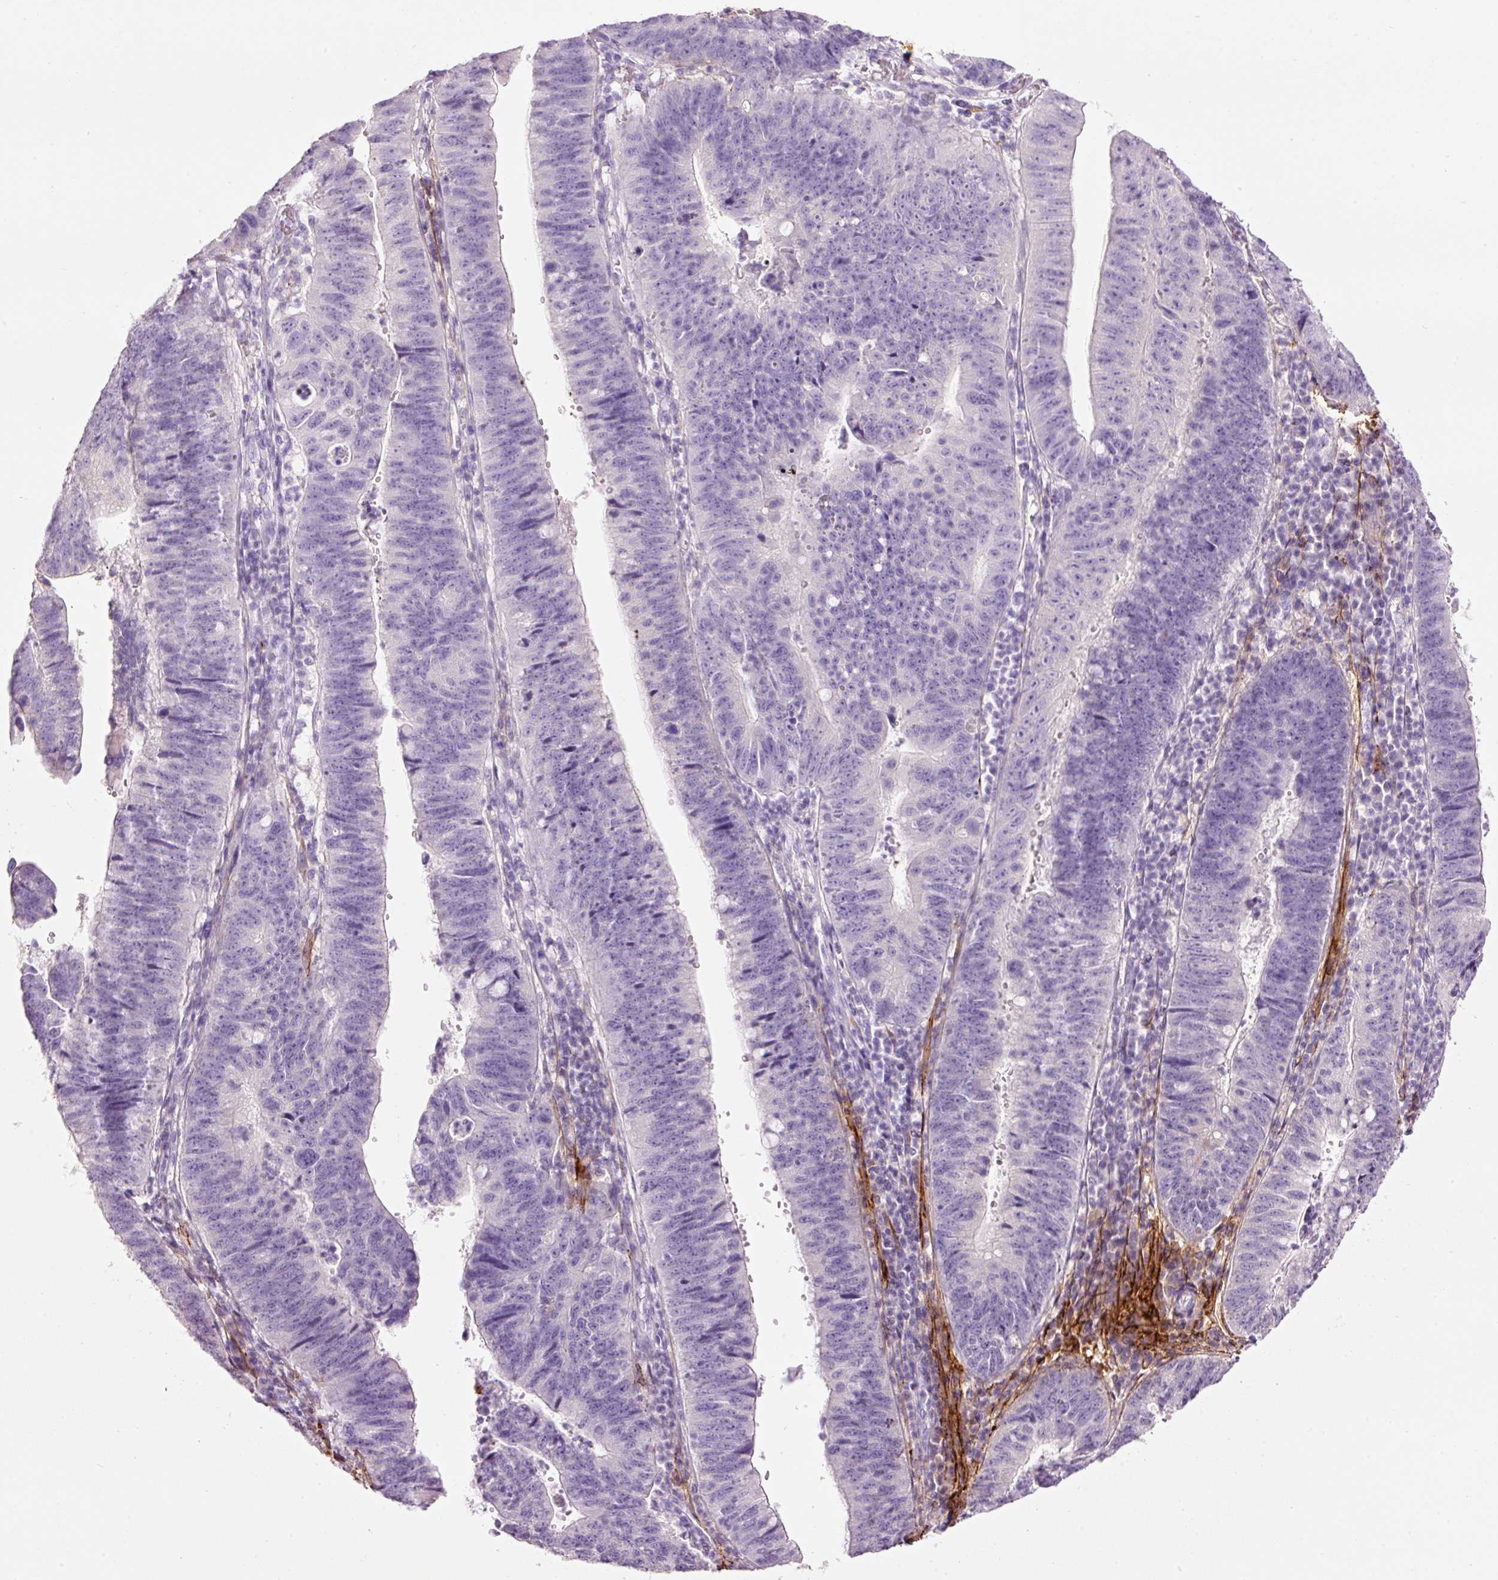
{"staining": {"intensity": "moderate", "quantity": "<25%", "location": "cytoplasmic/membranous"}, "tissue": "stomach cancer", "cell_type": "Tumor cells", "image_type": "cancer", "snomed": [{"axis": "morphology", "description": "Adenocarcinoma, NOS"}, {"axis": "topography", "description": "Stomach"}], "caption": "Protein expression by immunohistochemistry shows moderate cytoplasmic/membranous staining in about <25% of tumor cells in stomach cancer. (DAB (3,3'-diaminobenzidine) IHC with brightfield microscopy, high magnification).", "gene": "MFAP4", "patient": {"sex": "male", "age": 59}}